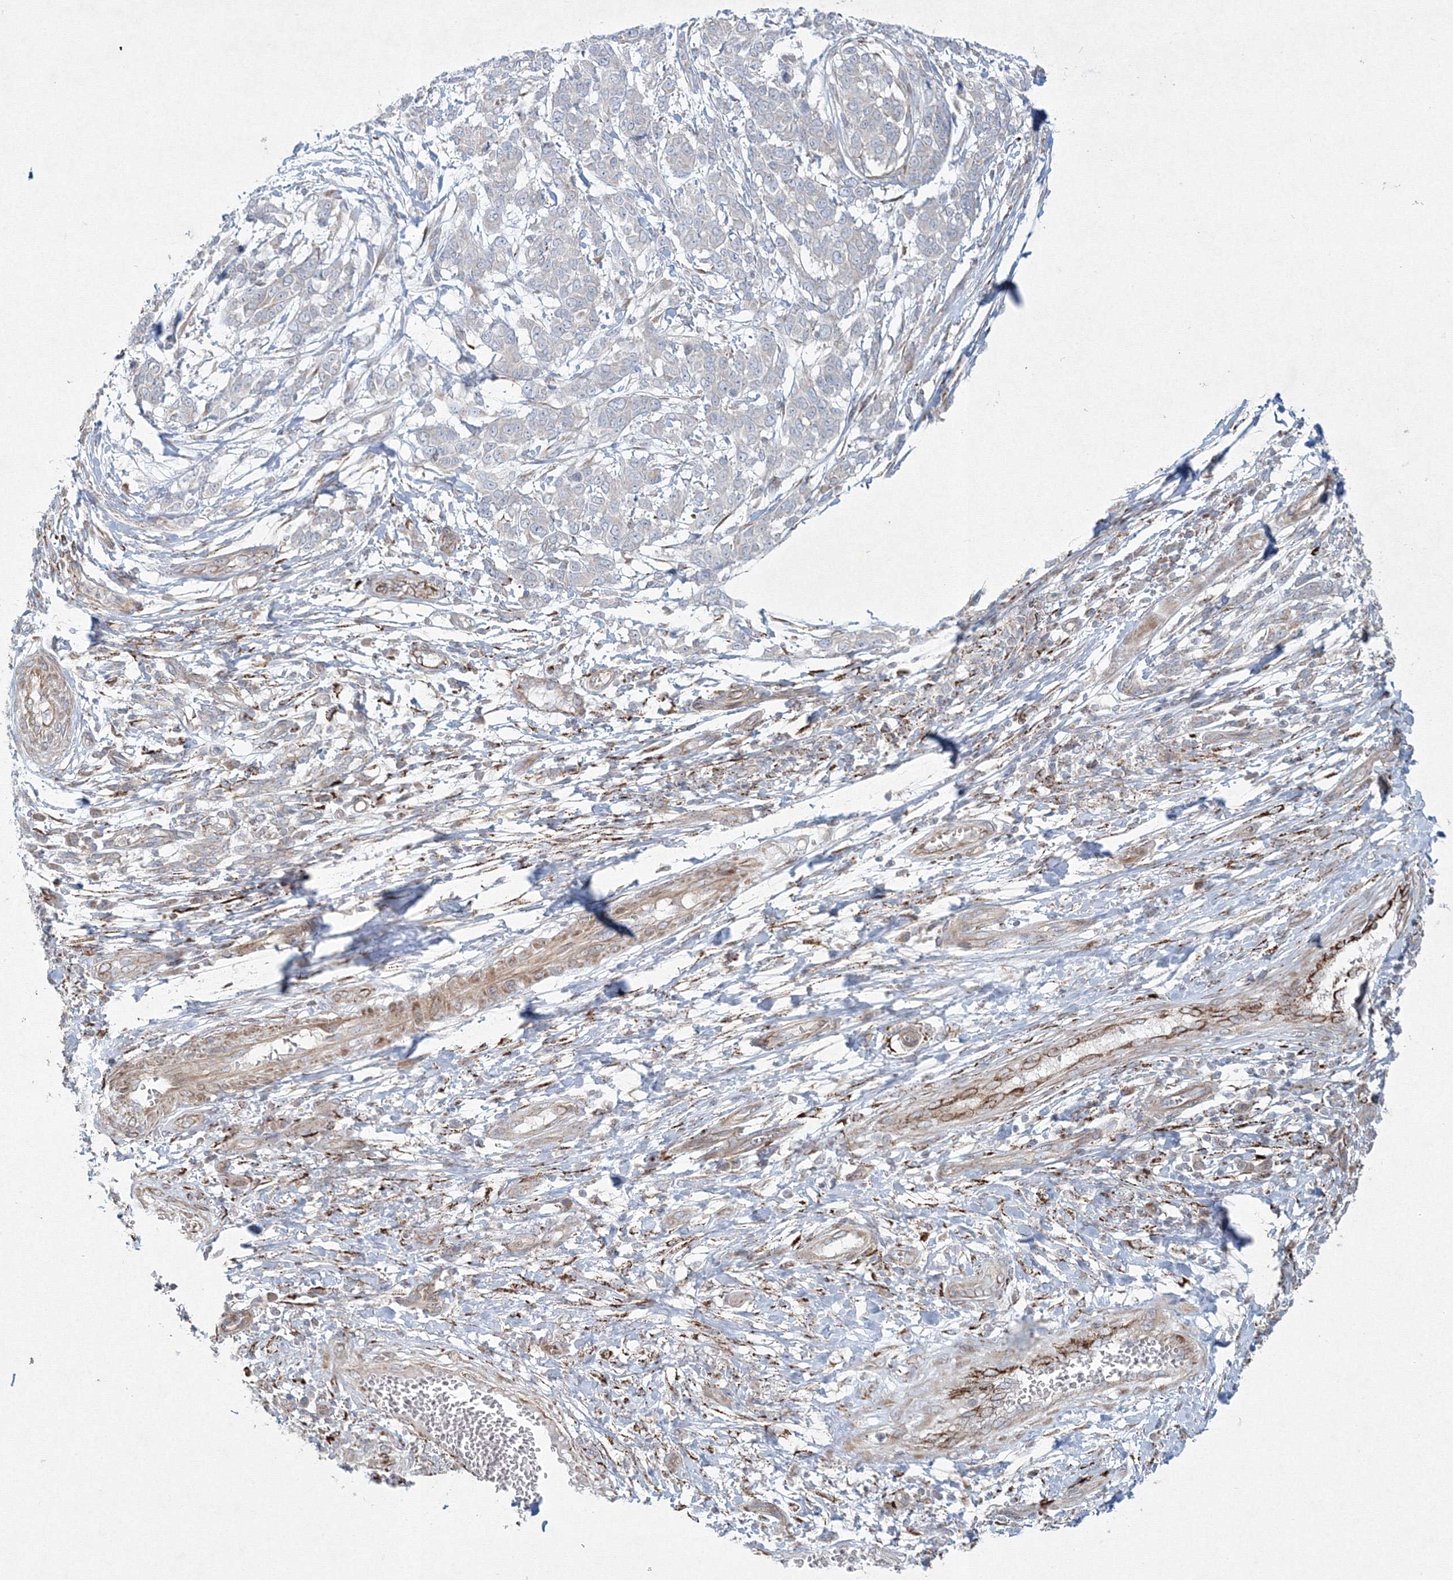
{"staining": {"intensity": "negative", "quantity": "none", "location": "none"}, "tissue": "melanoma", "cell_type": "Tumor cells", "image_type": "cancer", "snomed": [{"axis": "morphology", "description": "Malignant melanoma, NOS"}, {"axis": "topography", "description": "Skin"}], "caption": "Photomicrograph shows no protein positivity in tumor cells of melanoma tissue.", "gene": "WDR49", "patient": {"sex": "male", "age": 49}}